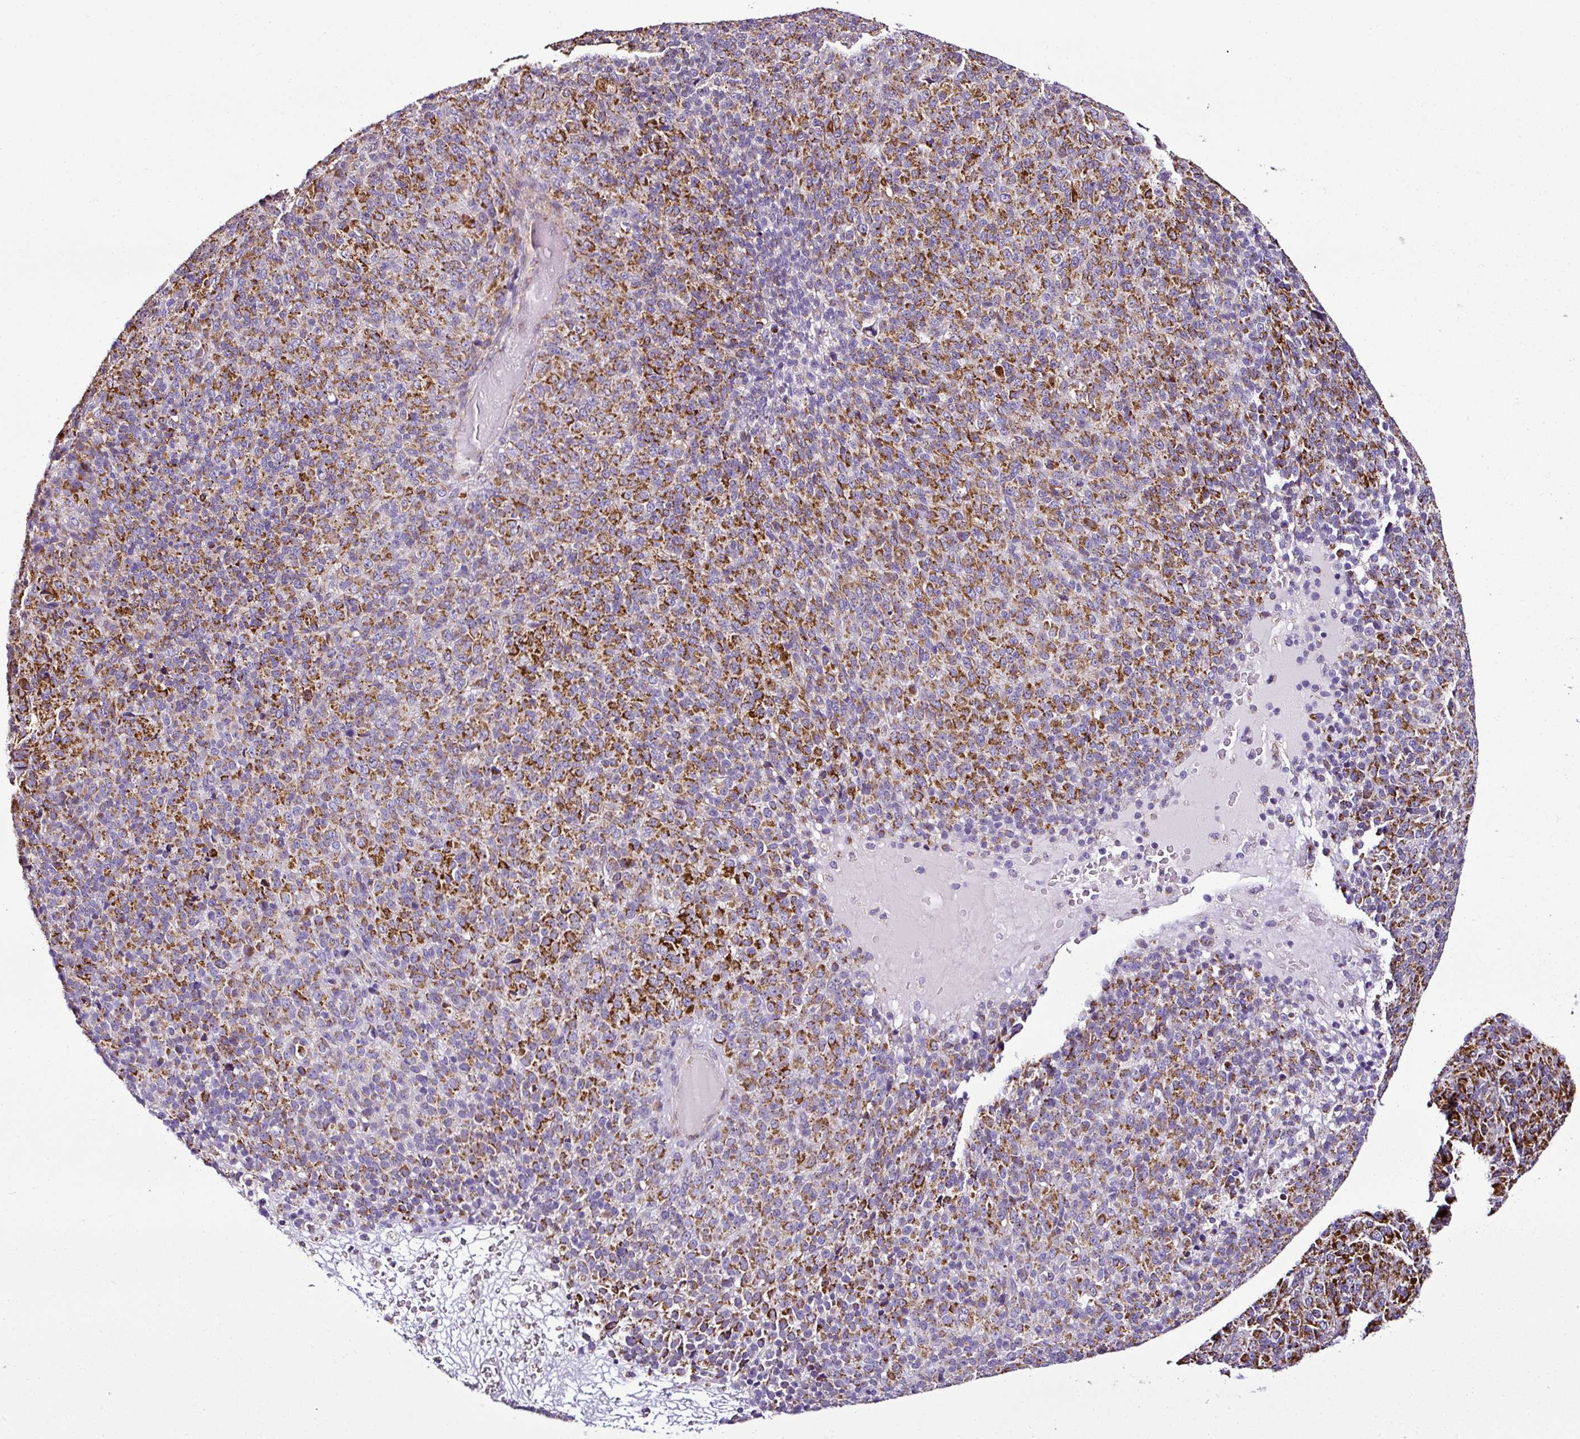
{"staining": {"intensity": "strong", "quantity": ">75%", "location": "cytoplasmic/membranous"}, "tissue": "melanoma", "cell_type": "Tumor cells", "image_type": "cancer", "snomed": [{"axis": "morphology", "description": "Malignant melanoma, Metastatic site"}, {"axis": "topography", "description": "Brain"}], "caption": "Strong cytoplasmic/membranous positivity for a protein is present in about >75% of tumor cells of malignant melanoma (metastatic site) using immunohistochemistry (IHC).", "gene": "DPAGT1", "patient": {"sex": "female", "age": 56}}